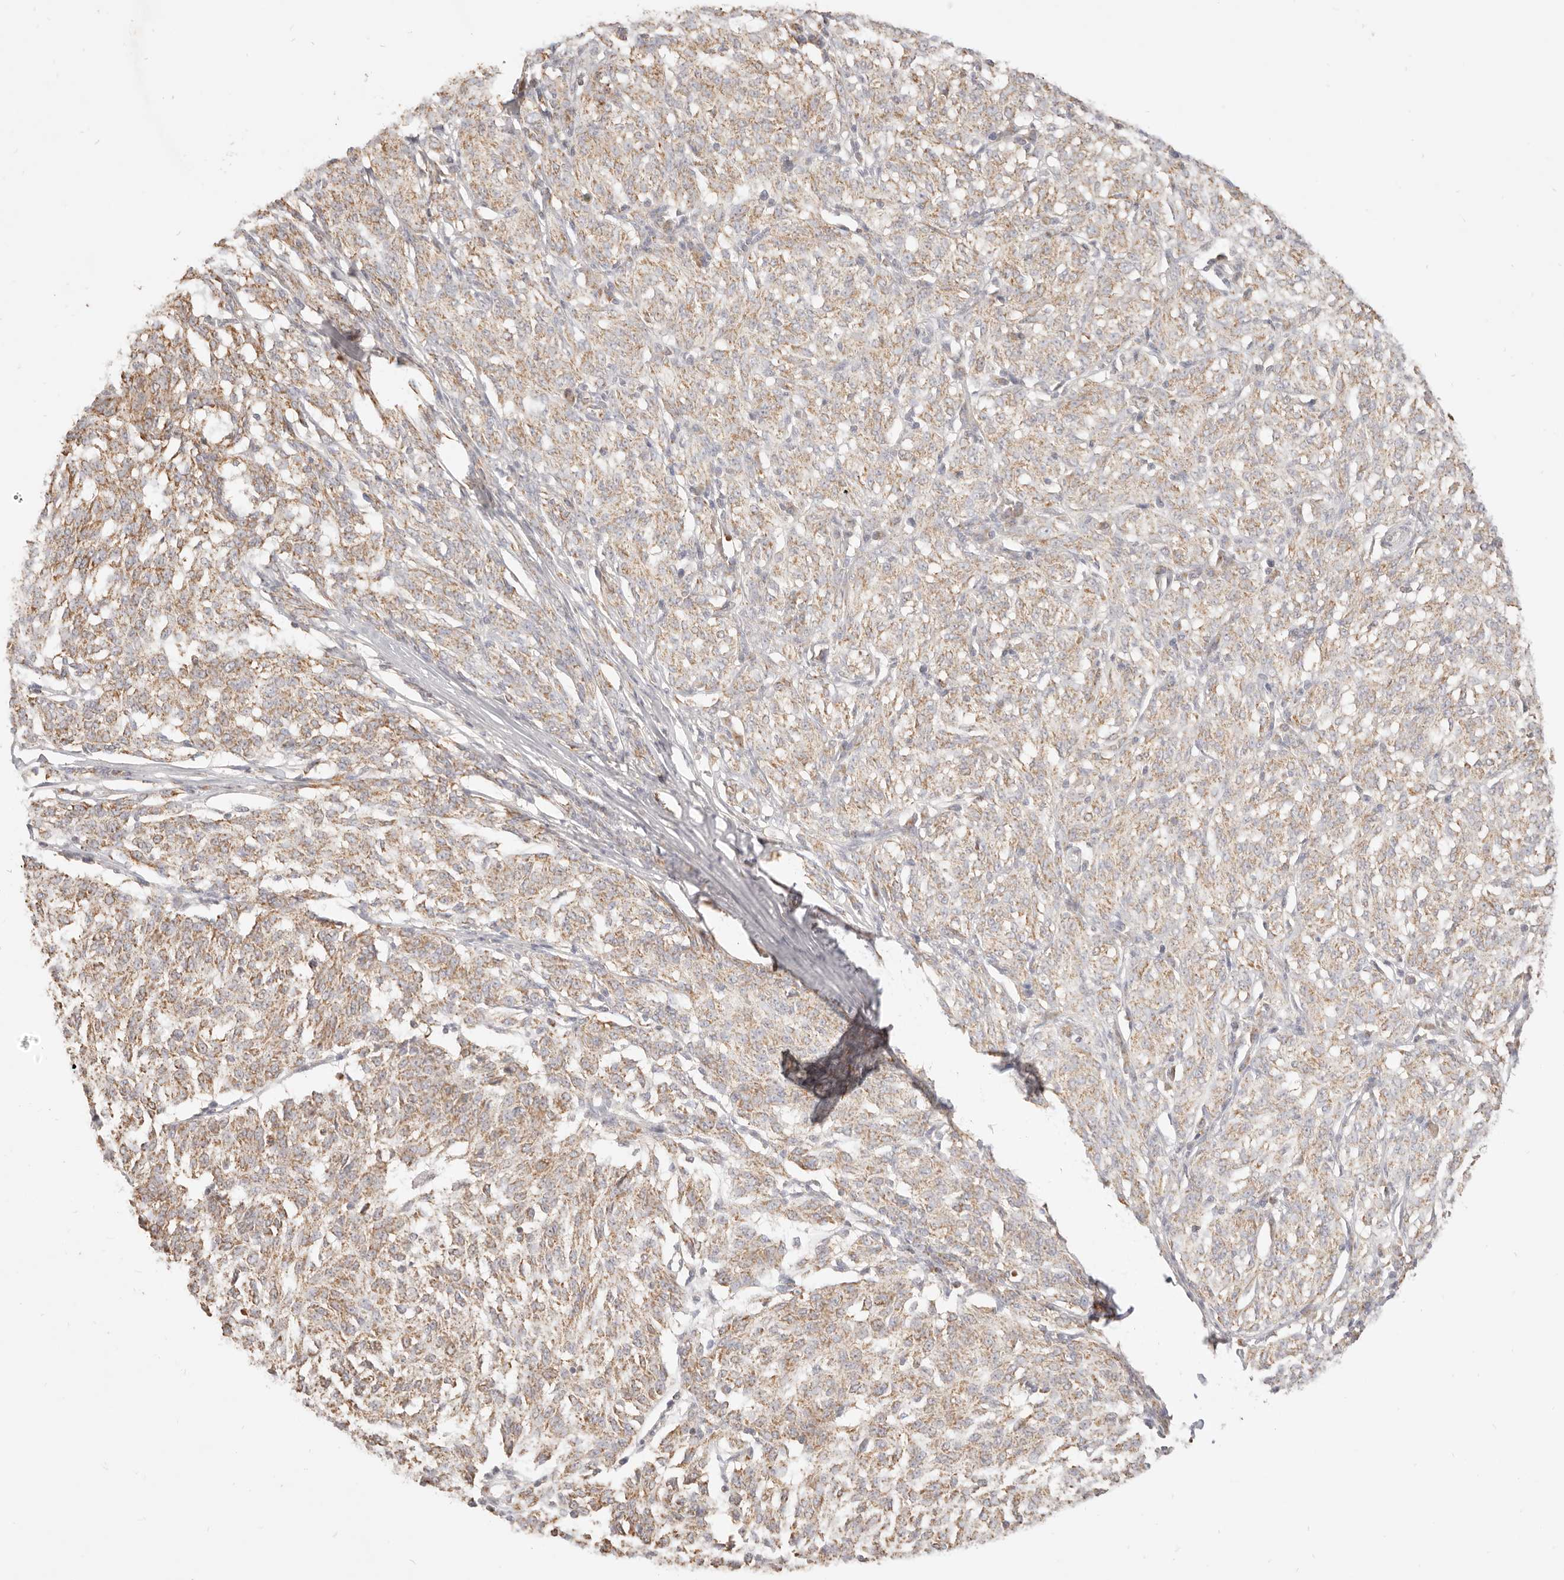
{"staining": {"intensity": "moderate", "quantity": ">75%", "location": "cytoplasmic/membranous"}, "tissue": "melanoma", "cell_type": "Tumor cells", "image_type": "cancer", "snomed": [{"axis": "morphology", "description": "Malignant melanoma, NOS"}, {"axis": "topography", "description": "Skin"}], "caption": "High-power microscopy captured an immunohistochemistry photomicrograph of malignant melanoma, revealing moderate cytoplasmic/membranous expression in about >75% of tumor cells.", "gene": "CPLANE2", "patient": {"sex": "female", "age": 72}}